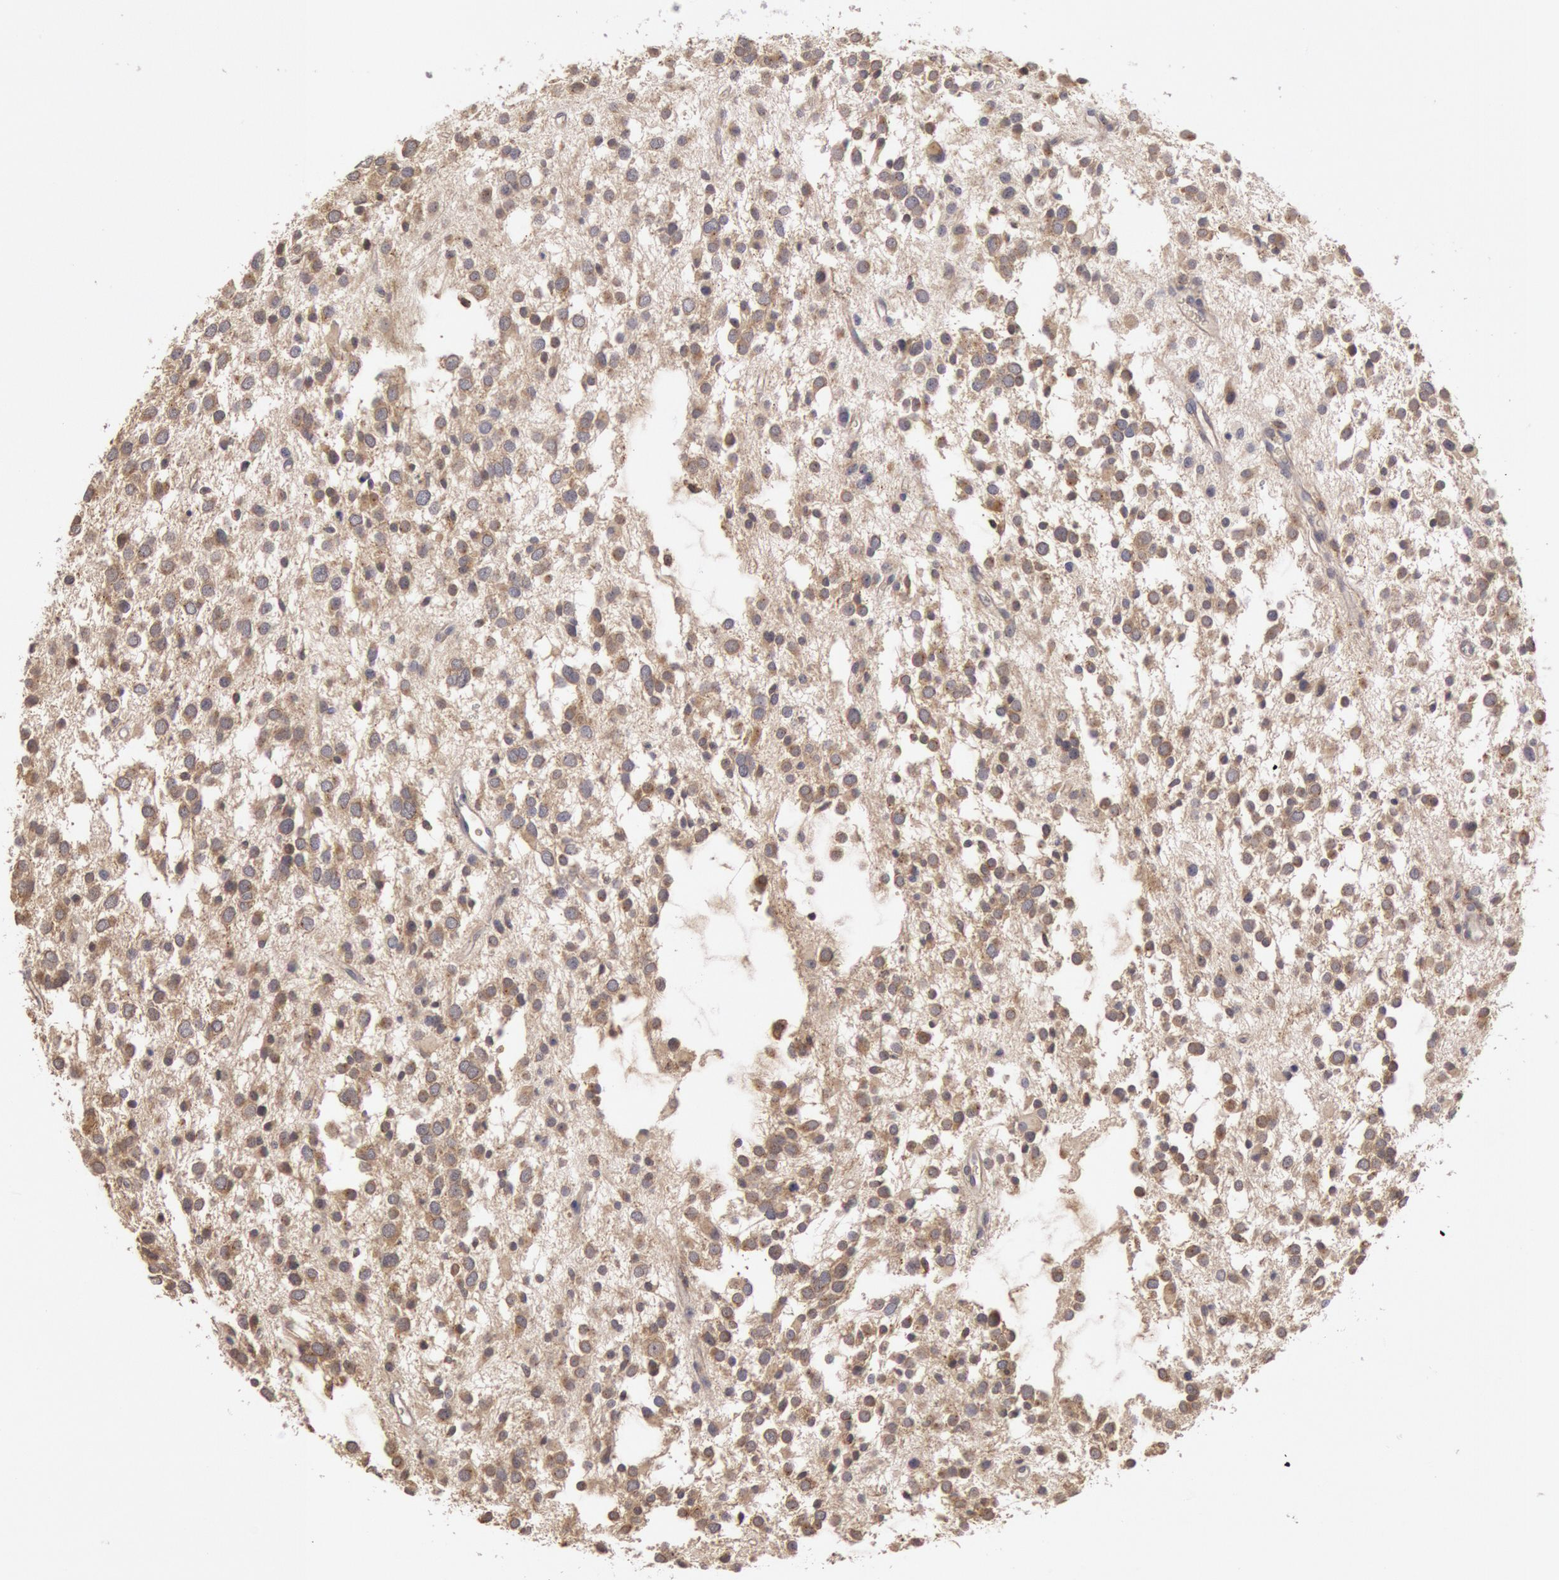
{"staining": {"intensity": "moderate", "quantity": ">75%", "location": "cytoplasmic/membranous"}, "tissue": "glioma", "cell_type": "Tumor cells", "image_type": "cancer", "snomed": [{"axis": "morphology", "description": "Glioma, malignant, Low grade"}, {"axis": "topography", "description": "Brain"}], "caption": "DAB (3,3'-diaminobenzidine) immunohistochemical staining of human glioma demonstrates moderate cytoplasmic/membranous protein expression in approximately >75% of tumor cells.", "gene": "PLA2G6", "patient": {"sex": "female", "age": 36}}